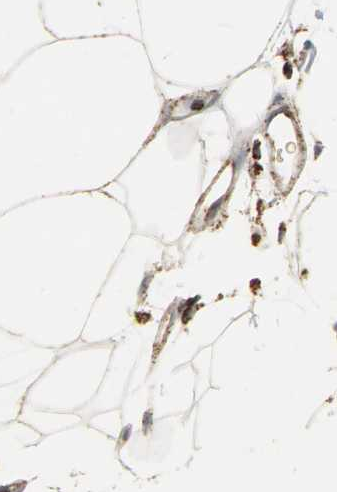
{"staining": {"intensity": "moderate", "quantity": ">75%", "location": "cytoplasmic/membranous"}, "tissue": "adipose tissue", "cell_type": "Adipocytes", "image_type": "normal", "snomed": [{"axis": "morphology", "description": "Normal tissue, NOS"}, {"axis": "morphology", "description": "Duct carcinoma"}, {"axis": "topography", "description": "Breast"}, {"axis": "topography", "description": "Adipose tissue"}], "caption": "Adipocytes show medium levels of moderate cytoplasmic/membranous expression in approximately >75% of cells in unremarkable adipose tissue.", "gene": "ACAT1", "patient": {"sex": "female", "age": 37}}